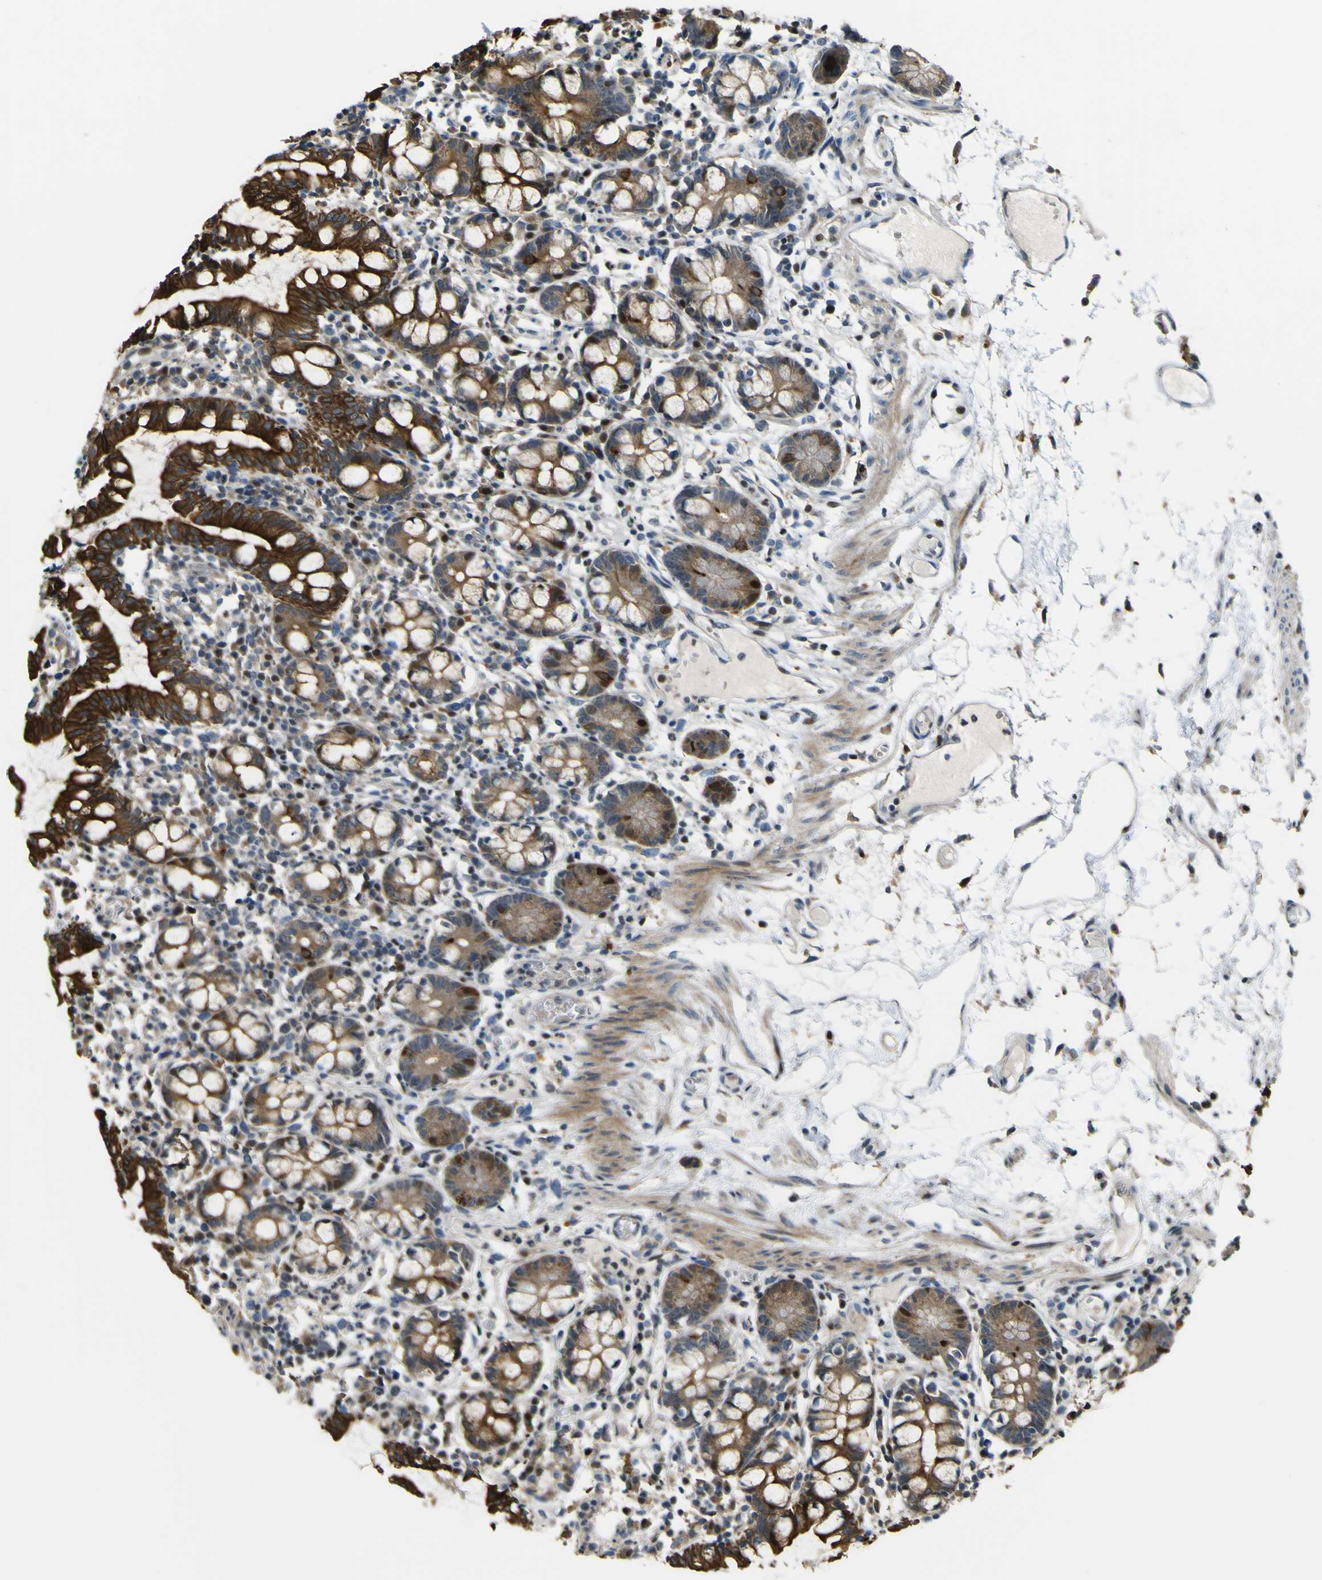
{"staining": {"intensity": "strong", "quantity": ">75%", "location": "cytoplasmic/membranous"}, "tissue": "small intestine", "cell_type": "Glandular cells", "image_type": "normal", "snomed": [{"axis": "morphology", "description": "Normal tissue, NOS"}, {"axis": "morphology", "description": "Cystadenocarcinoma, serous, Metastatic site"}, {"axis": "topography", "description": "Small intestine"}], "caption": "A high amount of strong cytoplasmic/membranous positivity is appreciated in about >75% of glandular cells in normal small intestine.", "gene": "LBHD1", "patient": {"sex": "female", "age": 61}}